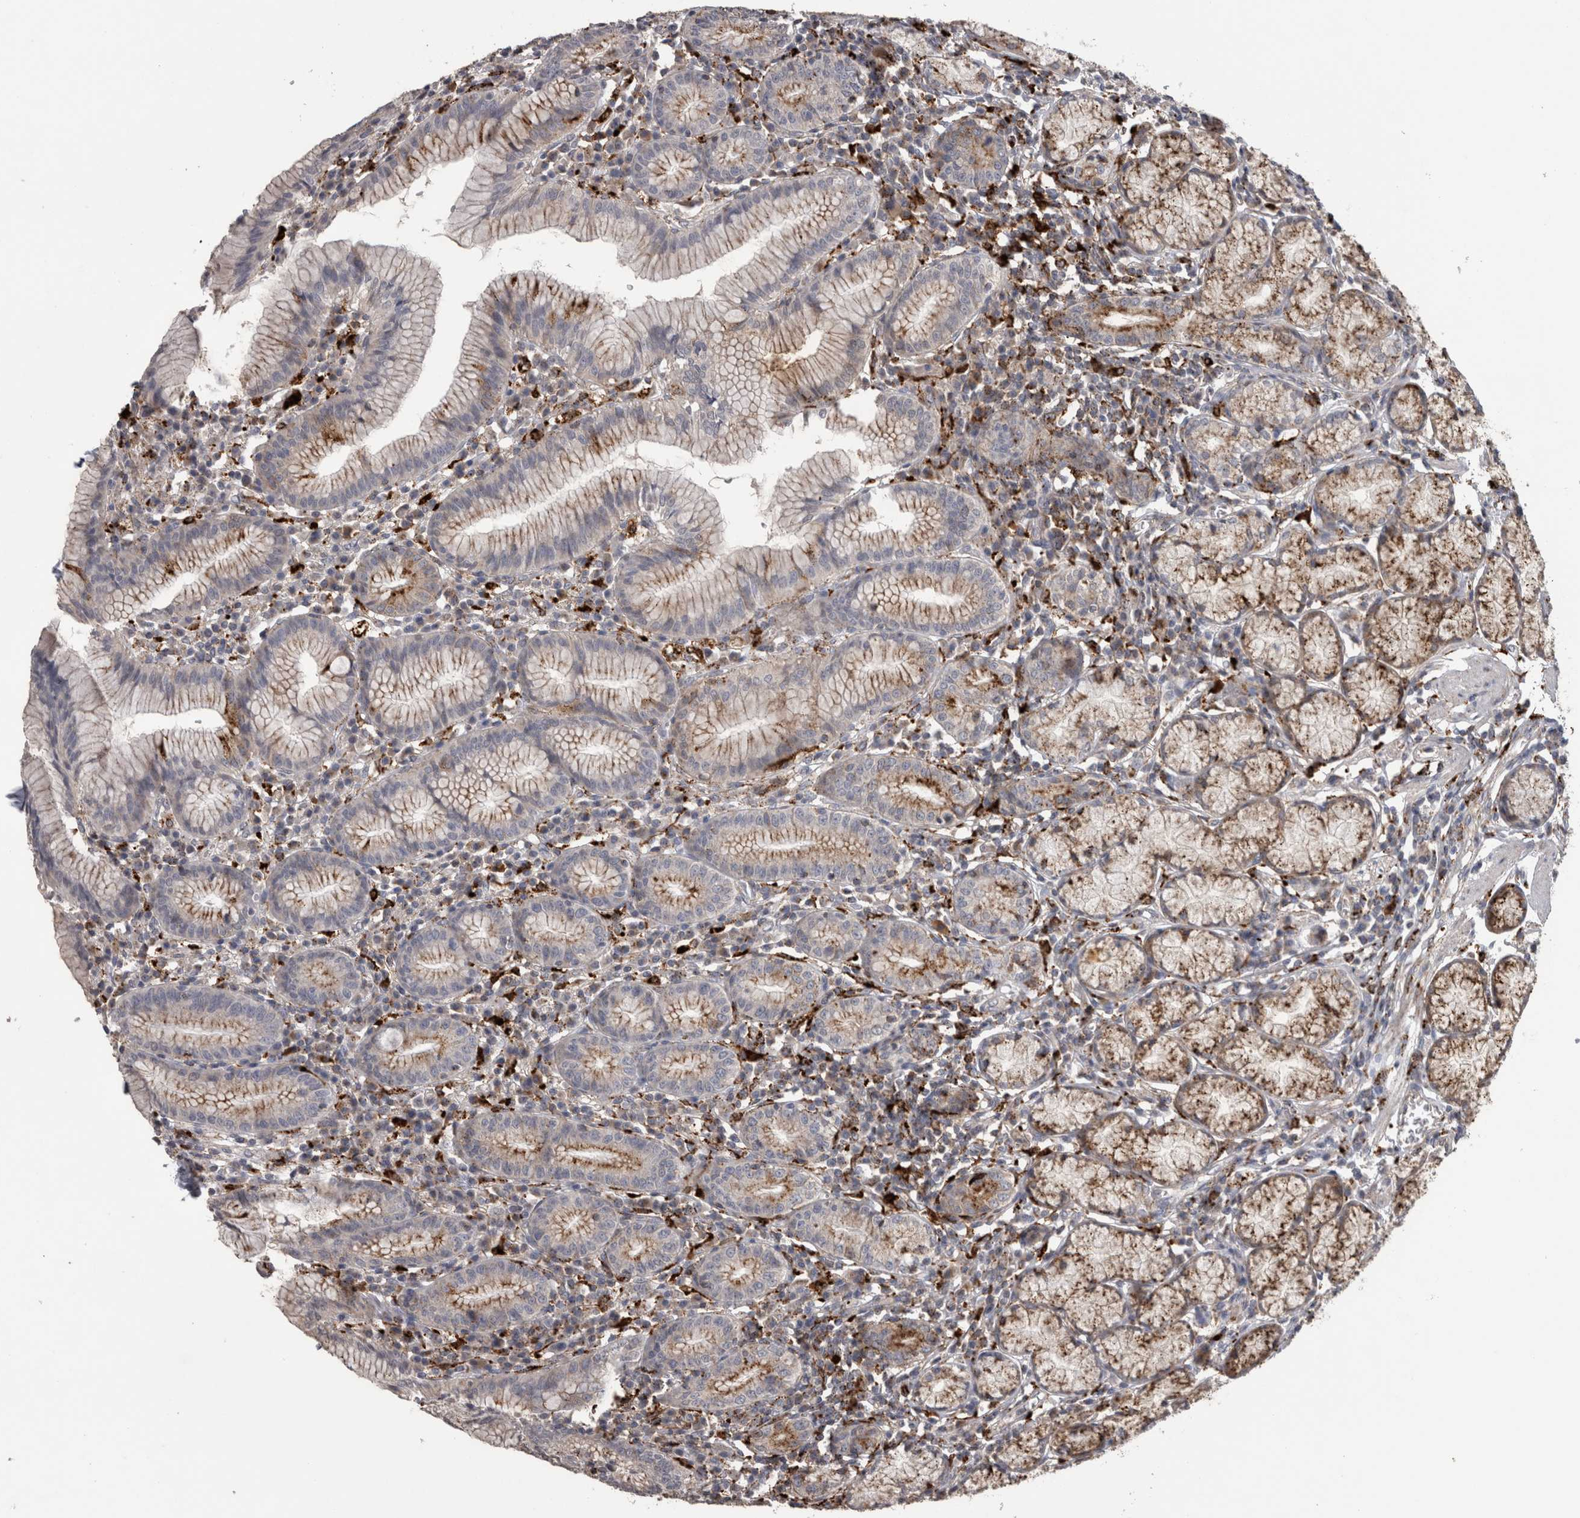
{"staining": {"intensity": "moderate", "quantity": "25%-75%", "location": "cytoplasmic/membranous"}, "tissue": "stomach", "cell_type": "Glandular cells", "image_type": "normal", "snomed": [{"axis": "morphology", "description": "Normal tissue, NOS"}, {"axis": "topography", "description": "Stomach"}], "caption": "Immunohistochemical staining of benign stomach shows 25%-75% levels of moderate cytoplasmic/membranous protein expression in about 25%-75% of glandular cells.", "gene": "CTSZ", "patient": {"sex": "male", "age": 55}}